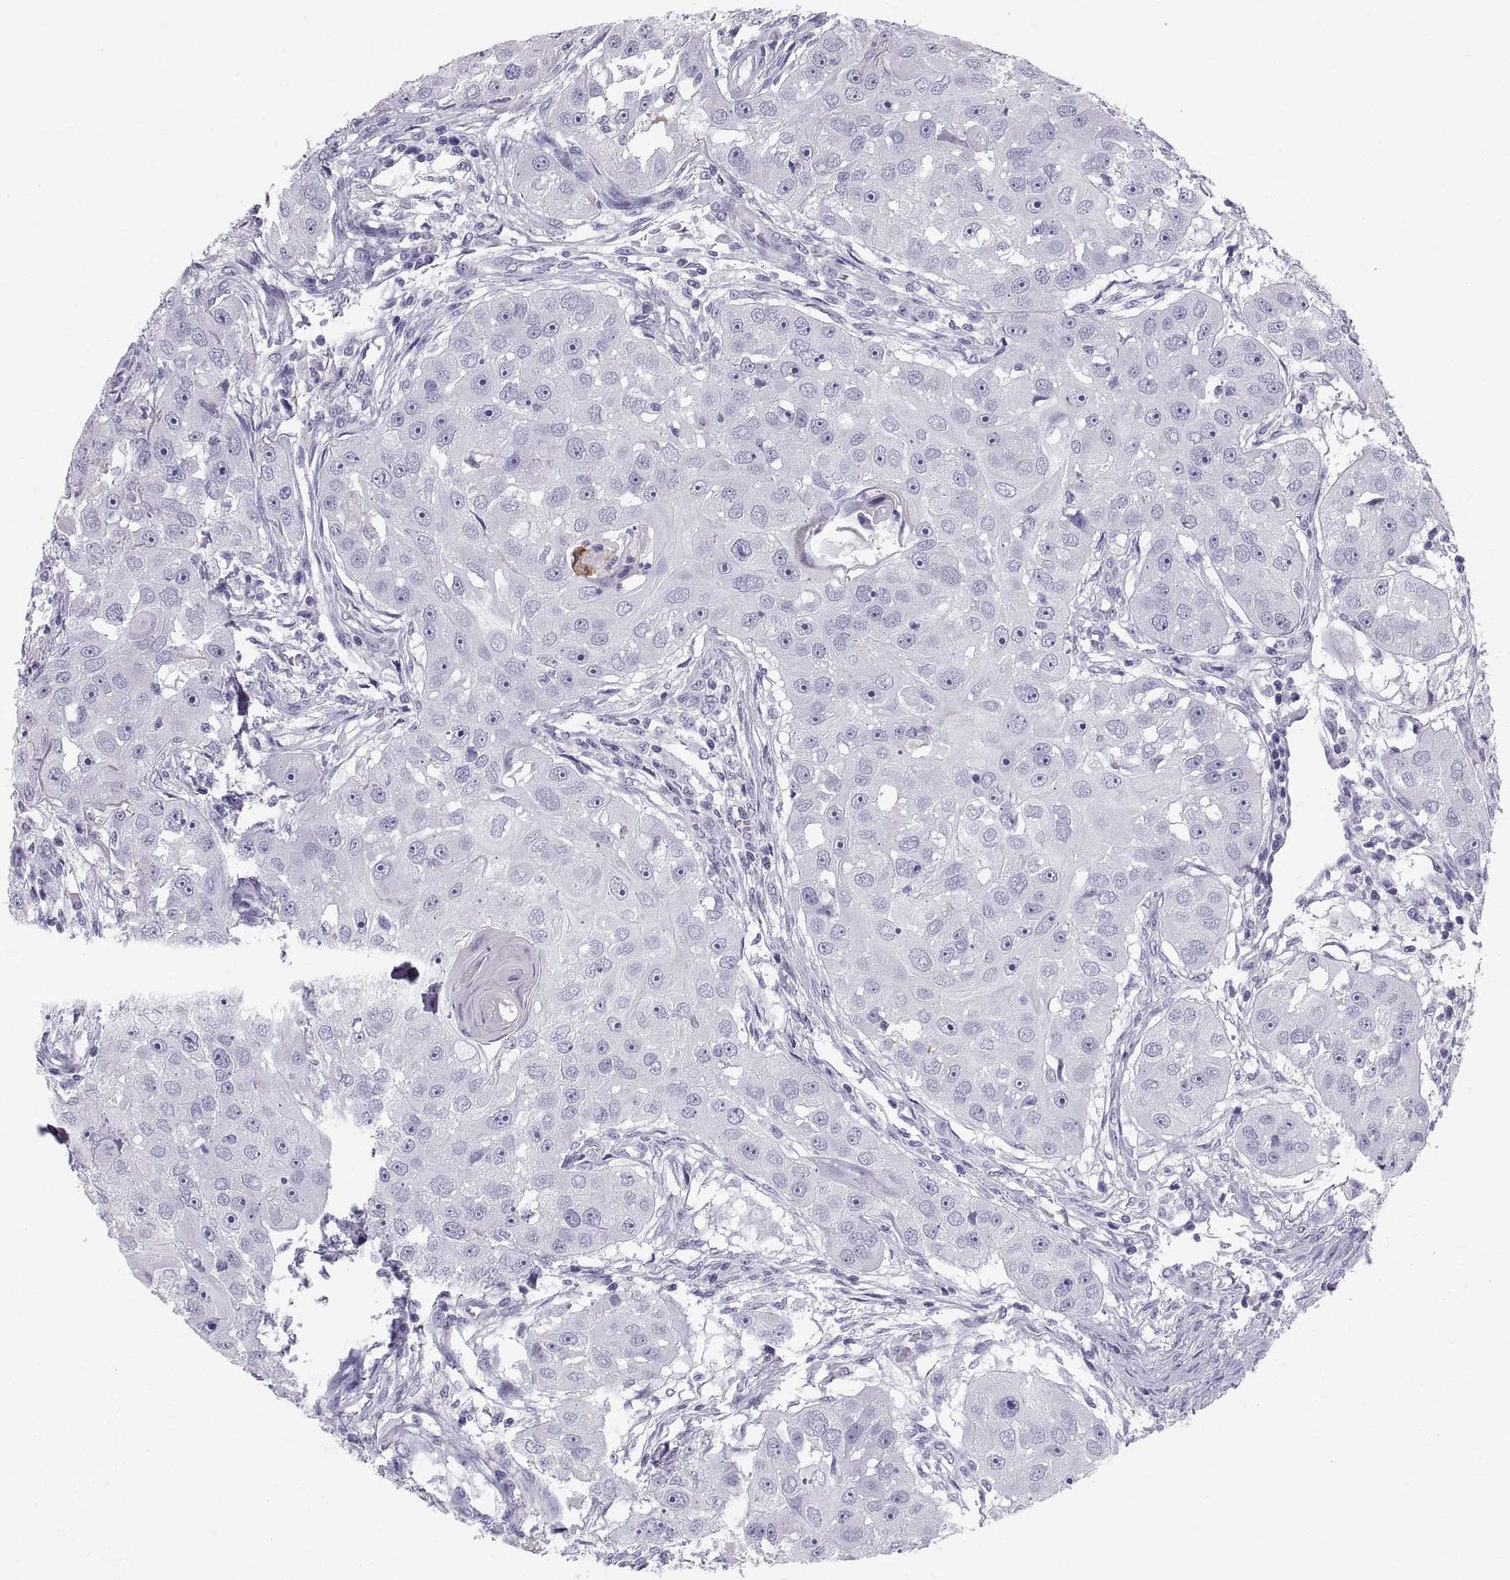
{"staining": {"intensity": "negative", "quantity": "none", "location": "none"}, "tissue": "head and neck cancer", "cell_type": "Tumor cells", "image_type": "cancer", "snomed": [{"axis": "morphology", "description": "Squamous cell carcinoma, NOS"}, {"axis": "topography", "description": "Head-Neck"}], "caption": "Tumor cells are negative for brown protein staining in head and neck cancer. The staining was performed using DAB to visualize the protein expression in brown, while the nuclei were stained in blue with hematoxylin (Magnification: 20x).", "gene": "SLC22A6", "patient": {"sex": "male", "age": 51}}